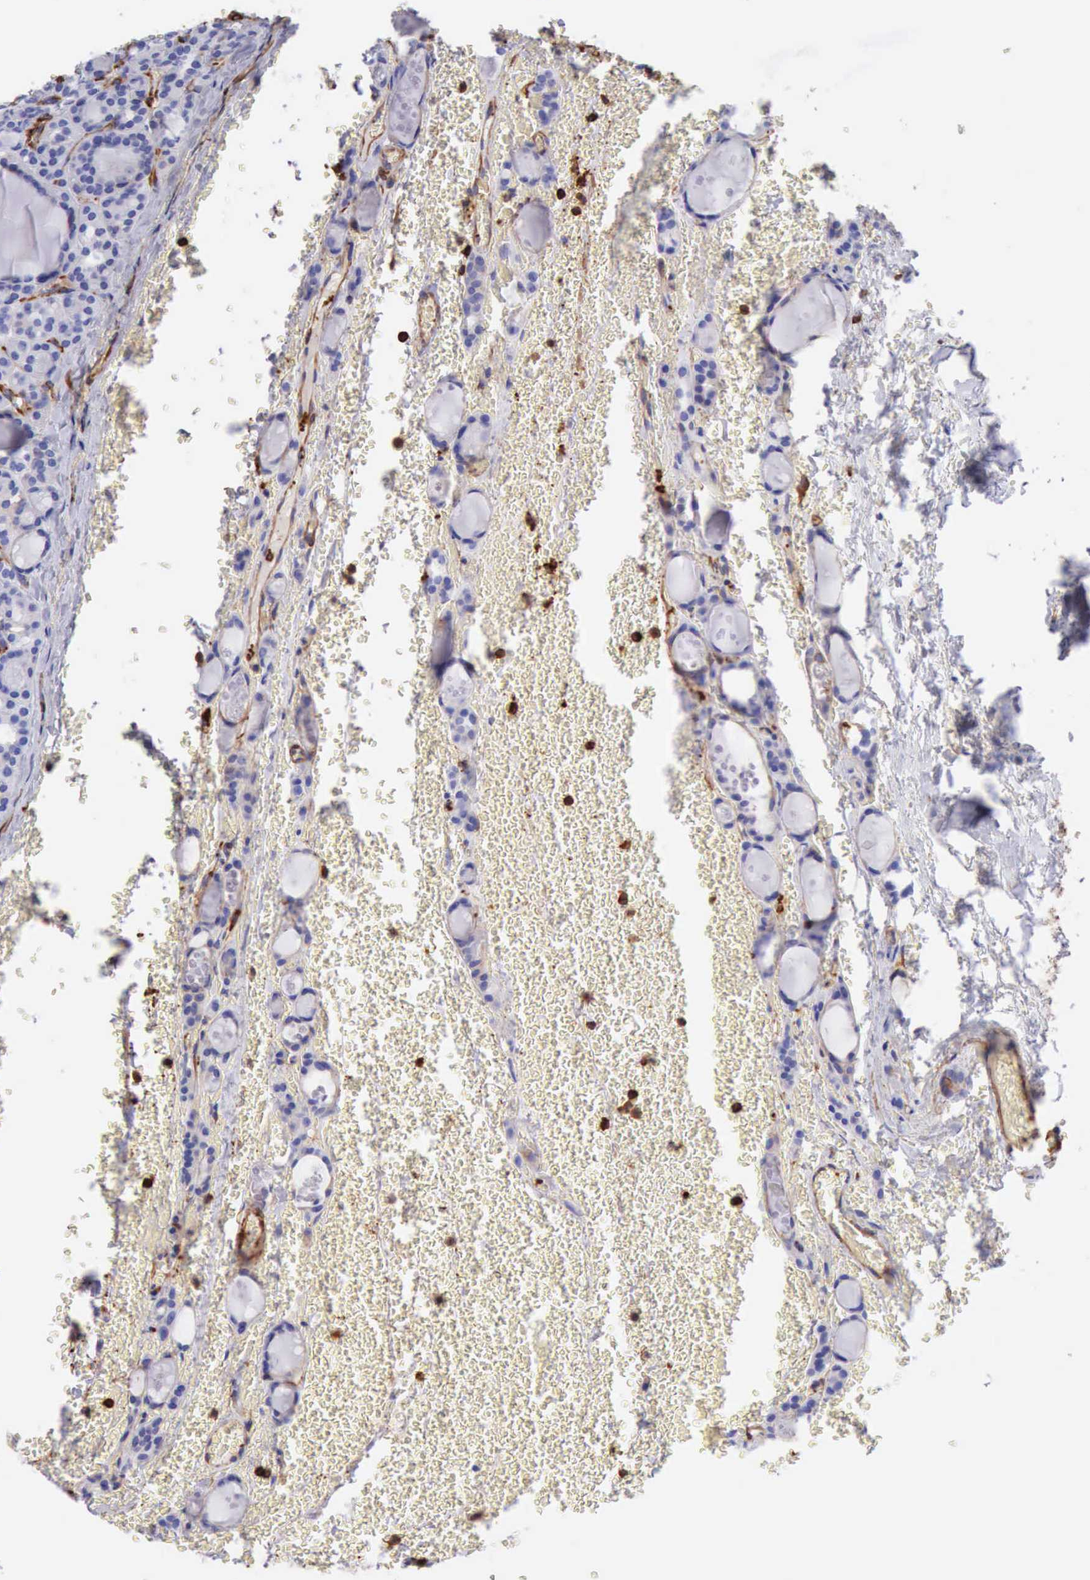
{"staining": {"intensity": "negative", "quantity": "none", "location": "none"}, "tissue": "thyroid cancer", "cell_type": "Tumor cells", "image_type": "cancer", "snomed": [{"axis": "morphology", "description": "Follicular adenoma carcinoma, NOS"}, {"axis": "topography", "description": "Thyroid gland"}], "caption": "A photomicrograph of follicular adenoma carcinoma (thyroid) stained for a protein reveals no brown staining in tumor cells.", "gene": "FLNA", "patient": {"sex": "female", "age": 71}}